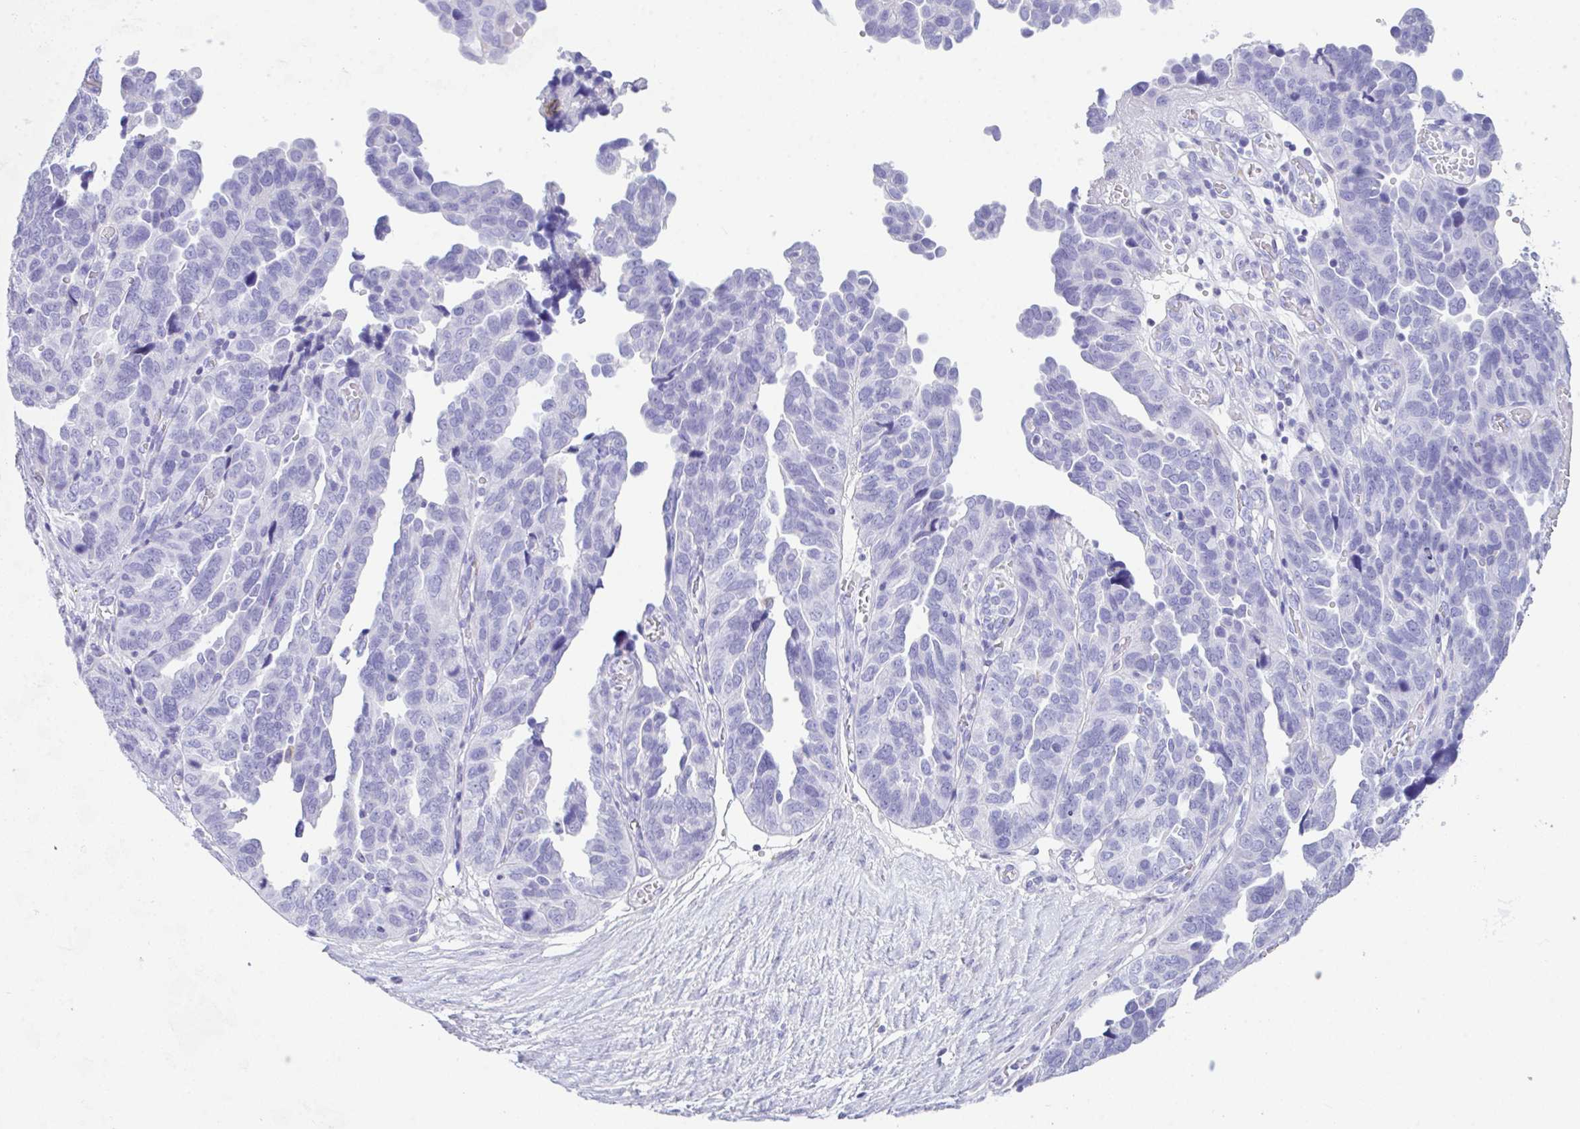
{"staining": {"intensity": "negative", "quantity": "none", "location": "none"}, "tissue": "ovarian cancer", "cell_type": "Tumor cells", "image_type": "cancer", "snomed": [{"axis": "morphology", "description": "Cystadenocarcinoma, serous, NOS"}, {"axis": "topography", "description": "Ovary"}], "caption": "A high-resolution image shows immunohistochemistry (IHC) staining of ovarian cancer (serous cystadenocarcinoma), which exhibits no significant staining in tumor cells.", "gene": "NDUFAF8", "patient": {"sex": "female", "age": 64}}